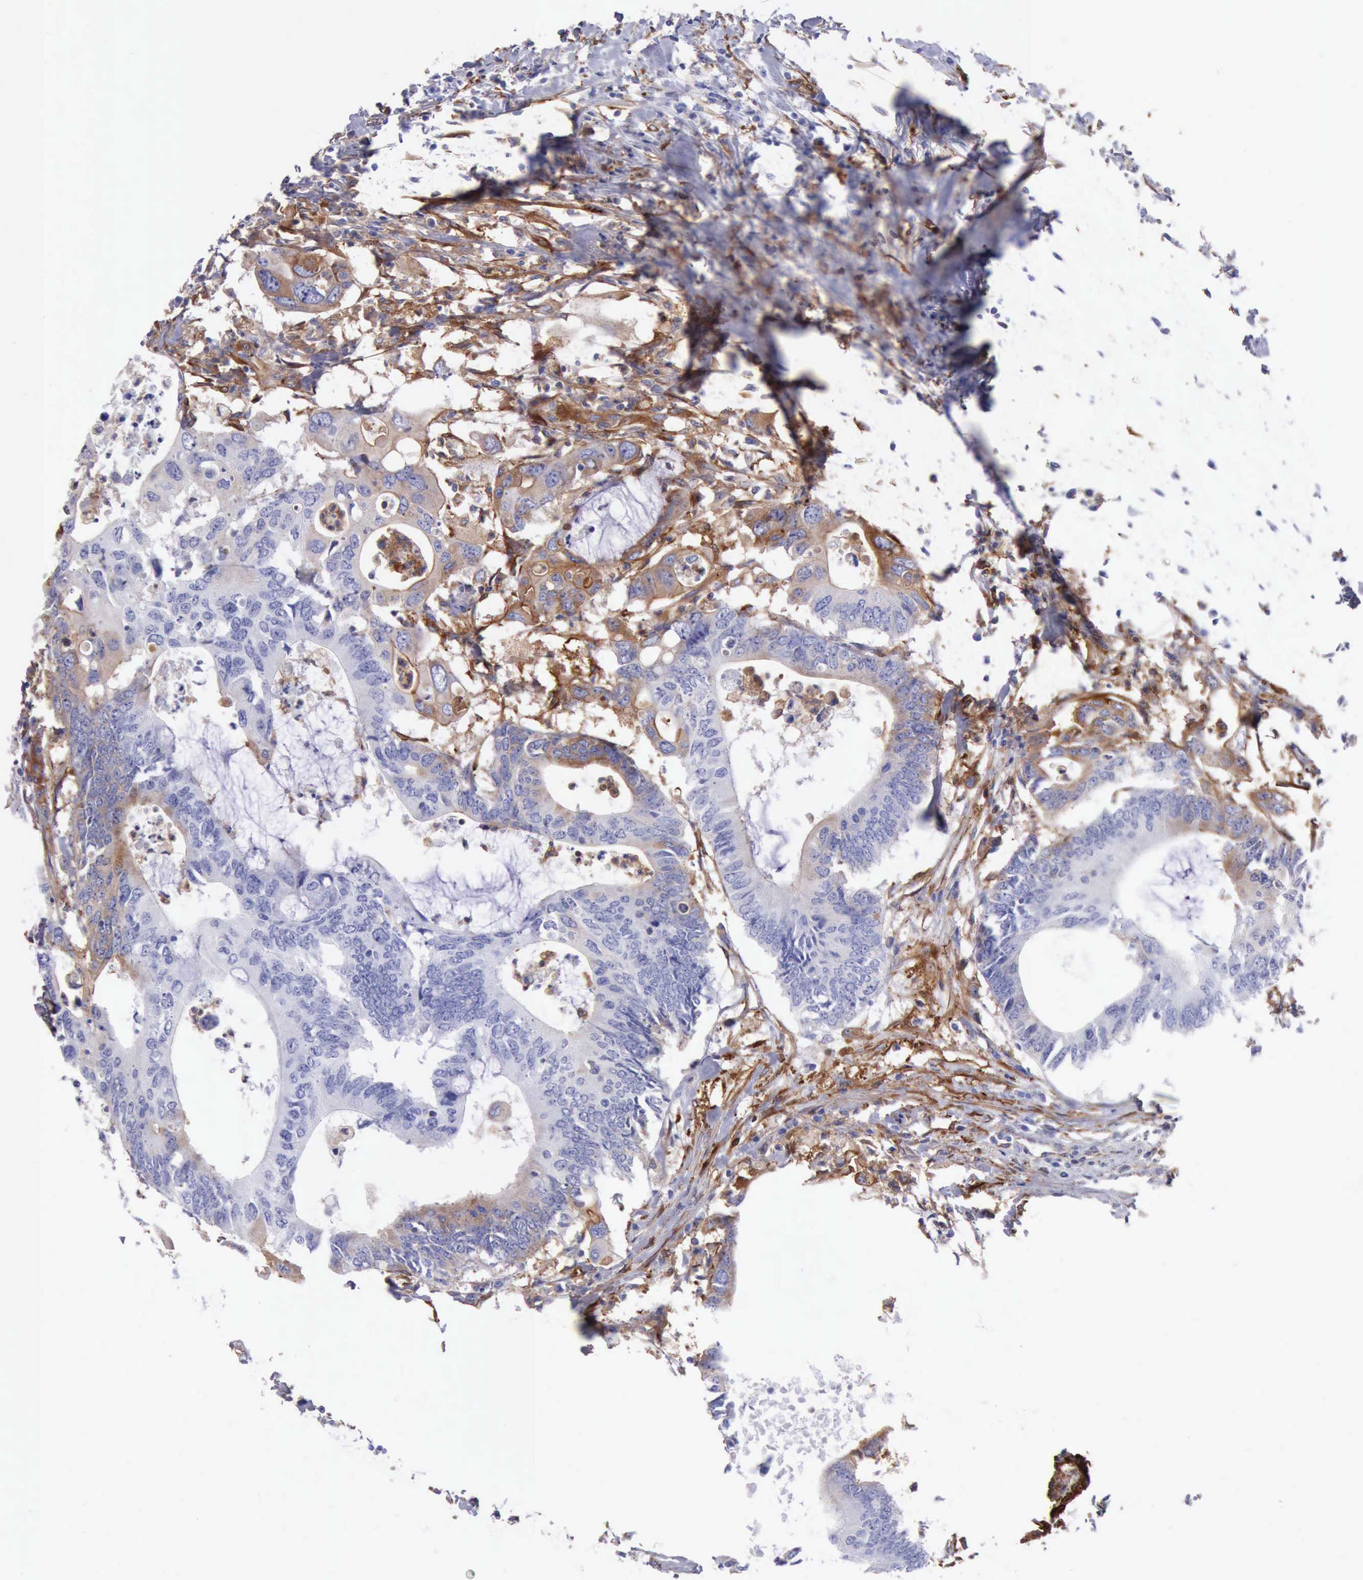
{"staining": {"intensity": "negative", "quantity": "none", "location": "none"}, "tissue": "colorectal cancer", "cell_type": "Tumor cells", "image_type": "cancer", "snomed": [{"axis": "morphology", "description": "Adenocarcinoma, NOS"}, {"axis": "topography", "description": "Colon"}], "caption": "Tumor cells are negative for protein expression in human colorectal cancer (adenocarcinoma).", "gene": "FLNA", "patient": {"sex": "male", "age": 71}}